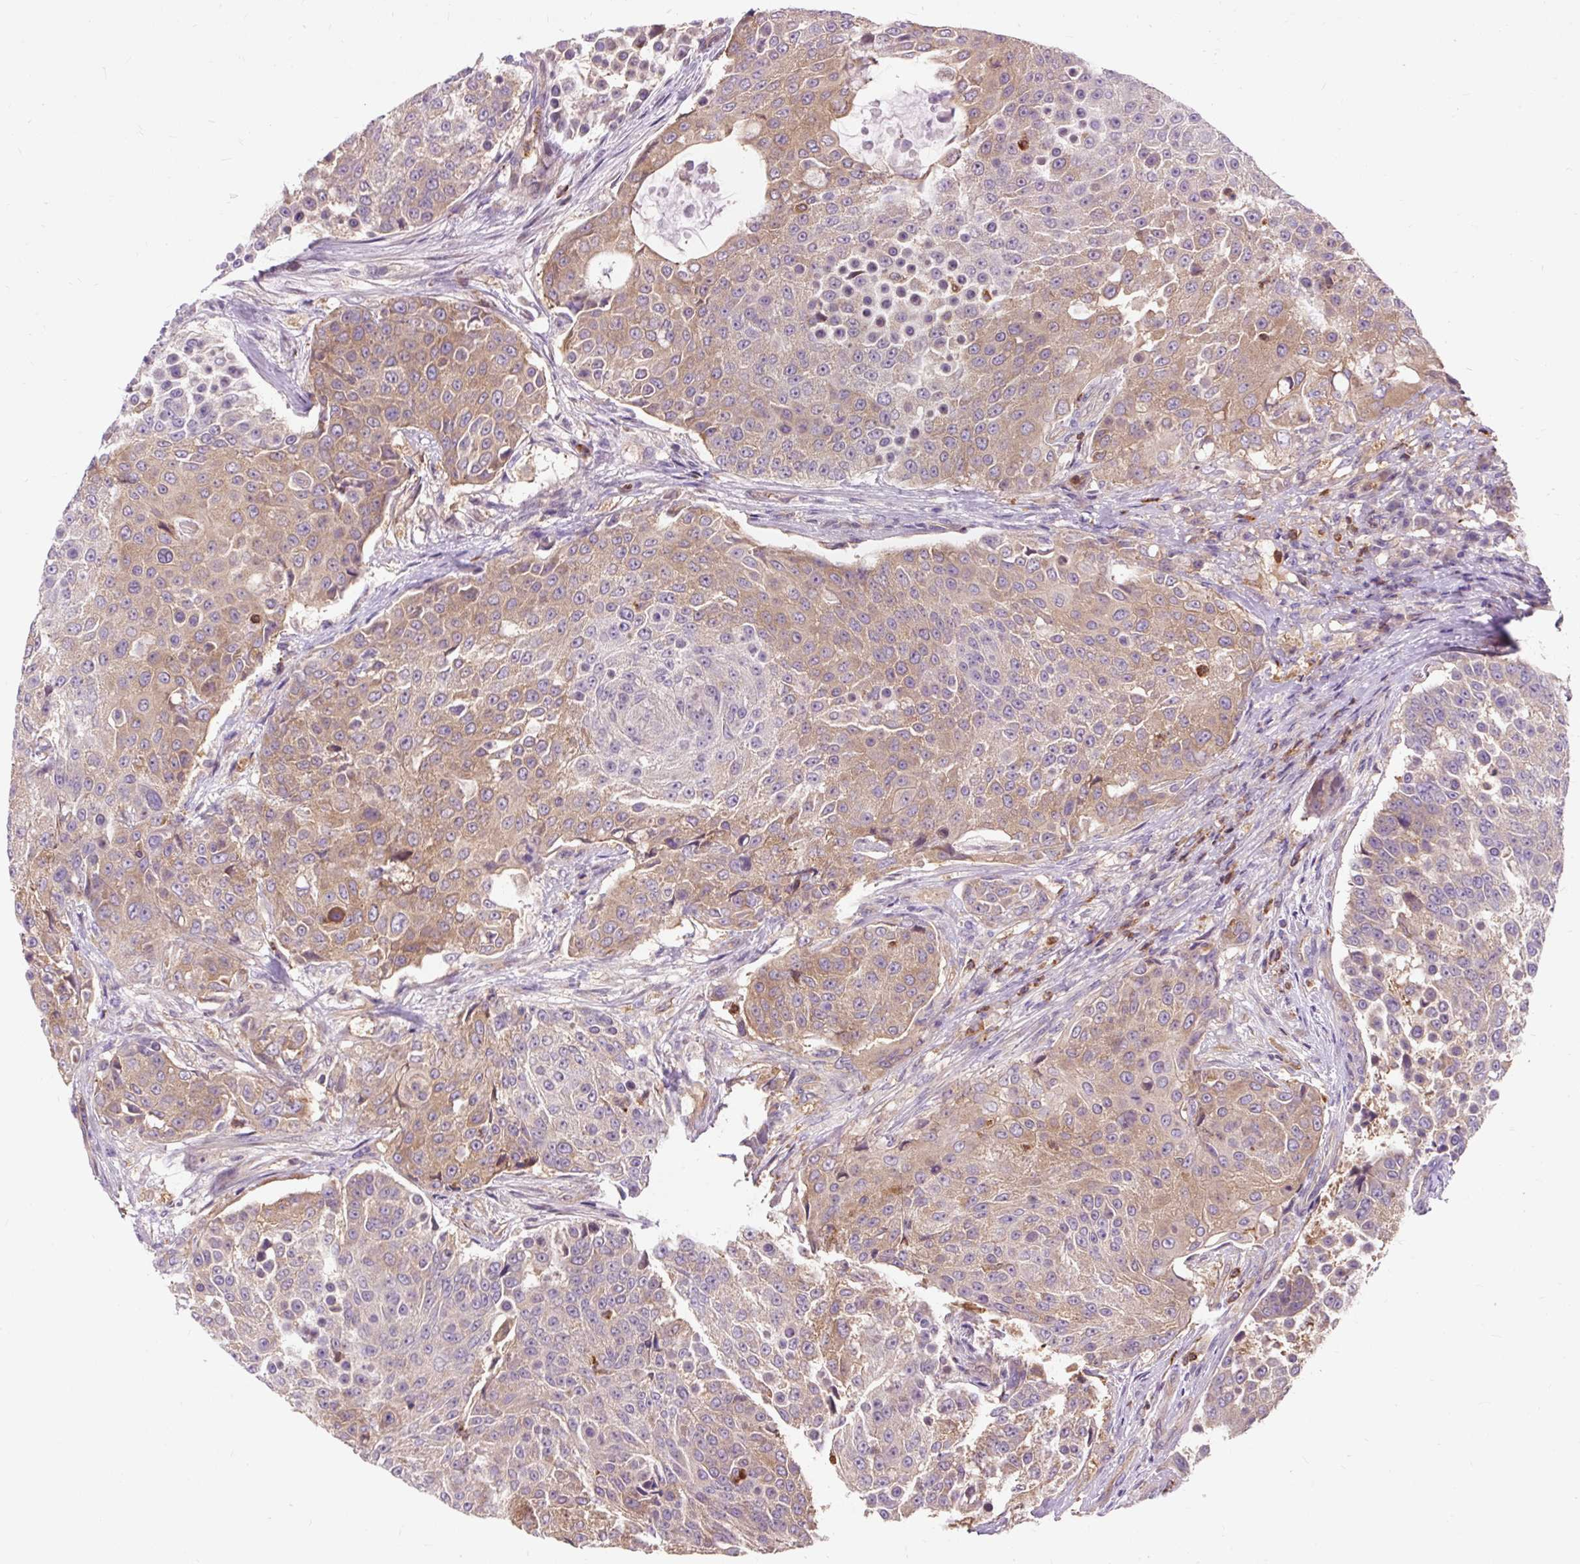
{"staining": {"intensity": "moderate", "quantity": "25%-75%", "location": "cytoplasmic/membranous"}, "tissue": "urothelial cancer", "cell_type": "Tumor cells", "image_type": "cancer", "snomed": [{"axis": "morphology", "description": "Urothelial carcinoma, High grade"}, {"axis": "topography", "description": "Urinary bladder"}], "caption": "Immunohistochemistry photomicrograph of human urothelial cancer stained for a protein (brown), which displays medium levels of moderate cytoplasmic/membranous positivity in about 25%-75% of tumor cells.", "gene": "CISD3", "patient": {"sex": "female", "age": 63}}